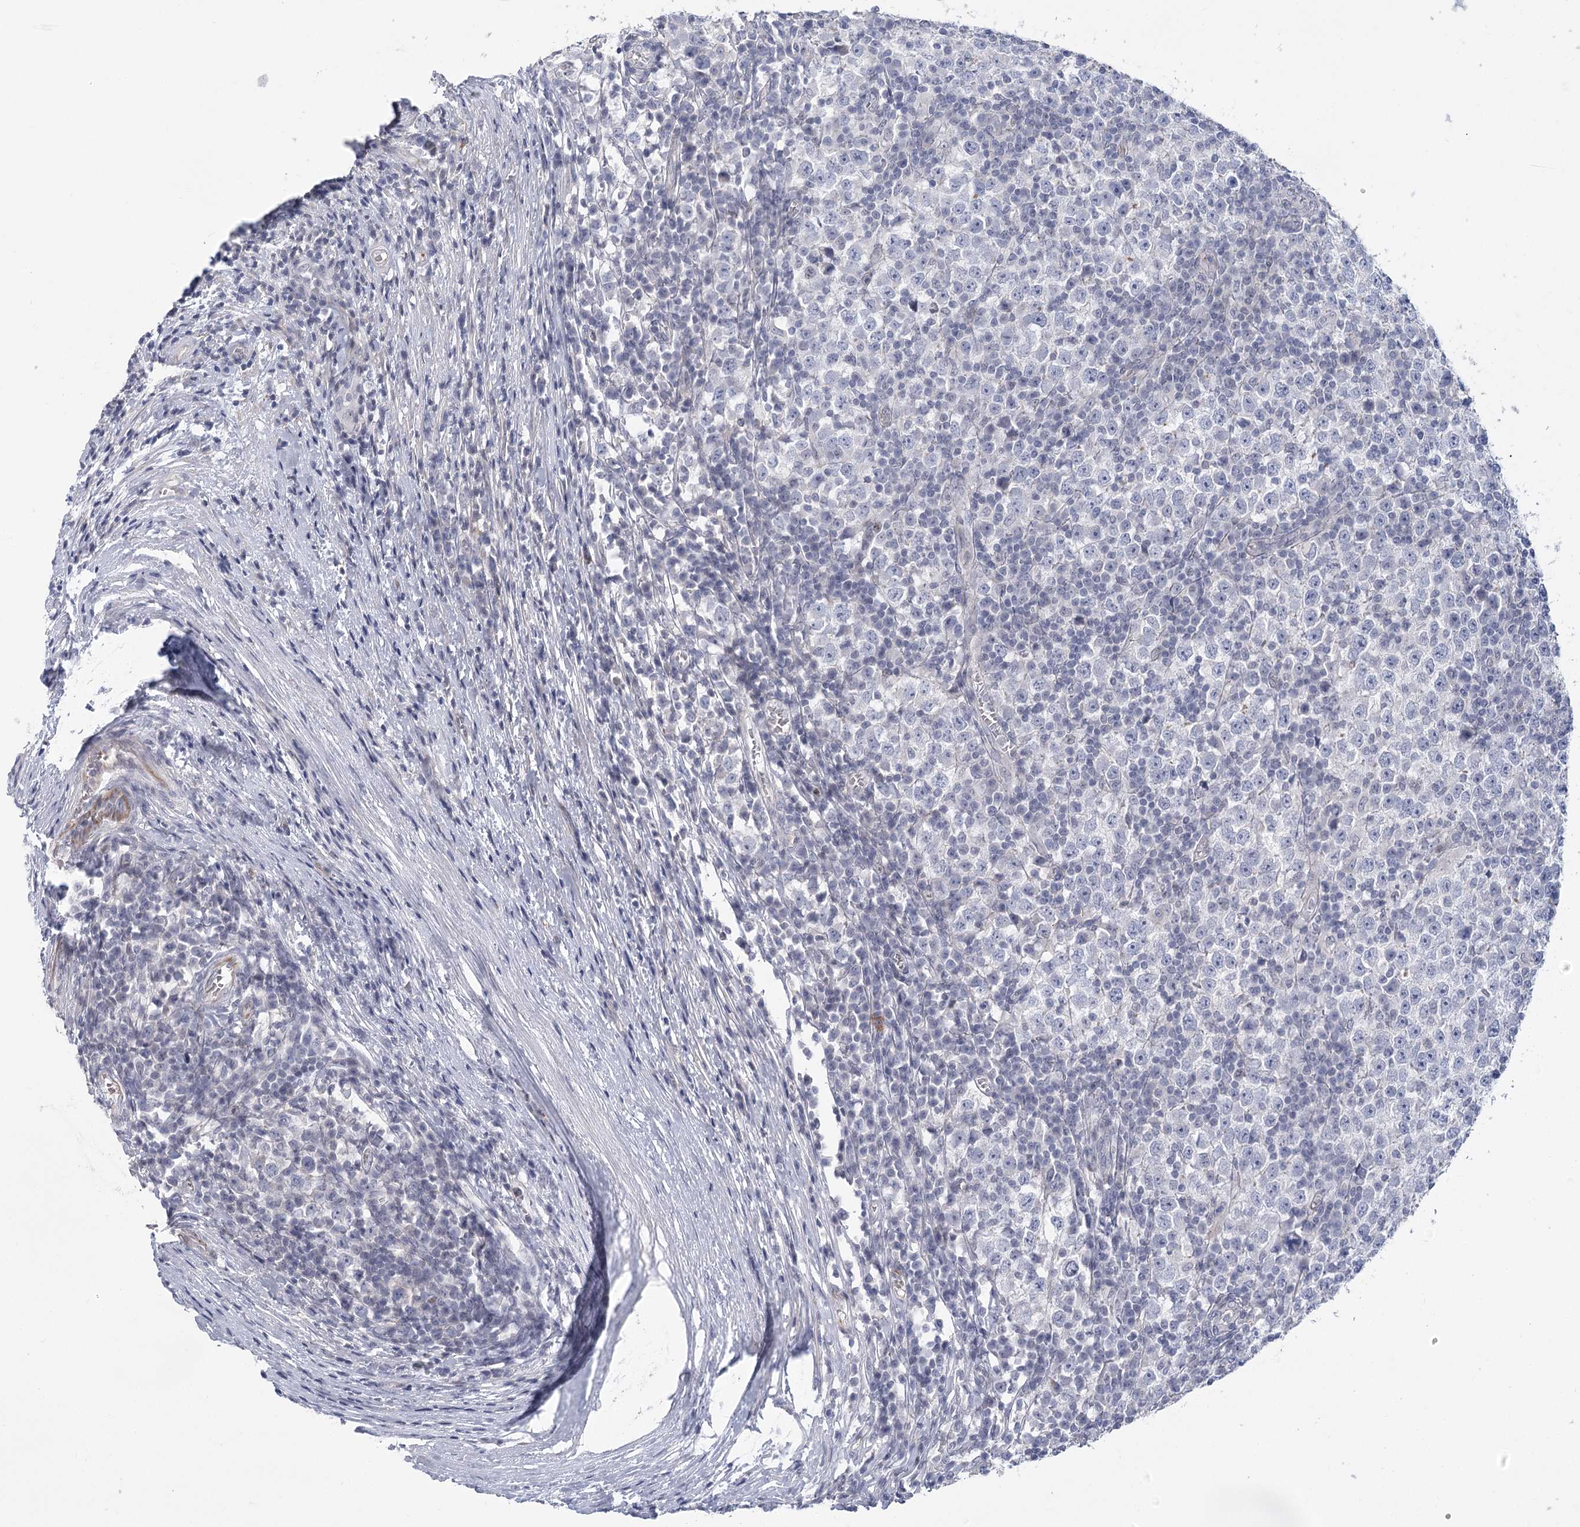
{"staining": {"intensity": "negative", "quantity": "none", "location": "none"}, "tissue": "testis cancer", "cell_type": "Tumor cells", "image_type": "cancer", "snomed": [{"axis": "morphology", "description": "Seminoma, NOS"}, {"axis": "topography", "description": "Testis"}], "caption": "The immunohistochemistry (IHC) image has no significant expression in tumor cells of testis seminoma tissue. The staining is performed using DAB (3,3'-diaminobenzidine) brown chromogen with nuclei counter-stained in using hematoxylin.", "gene": "FAM76B", "patient": {"sex": "male", "age": 65}}